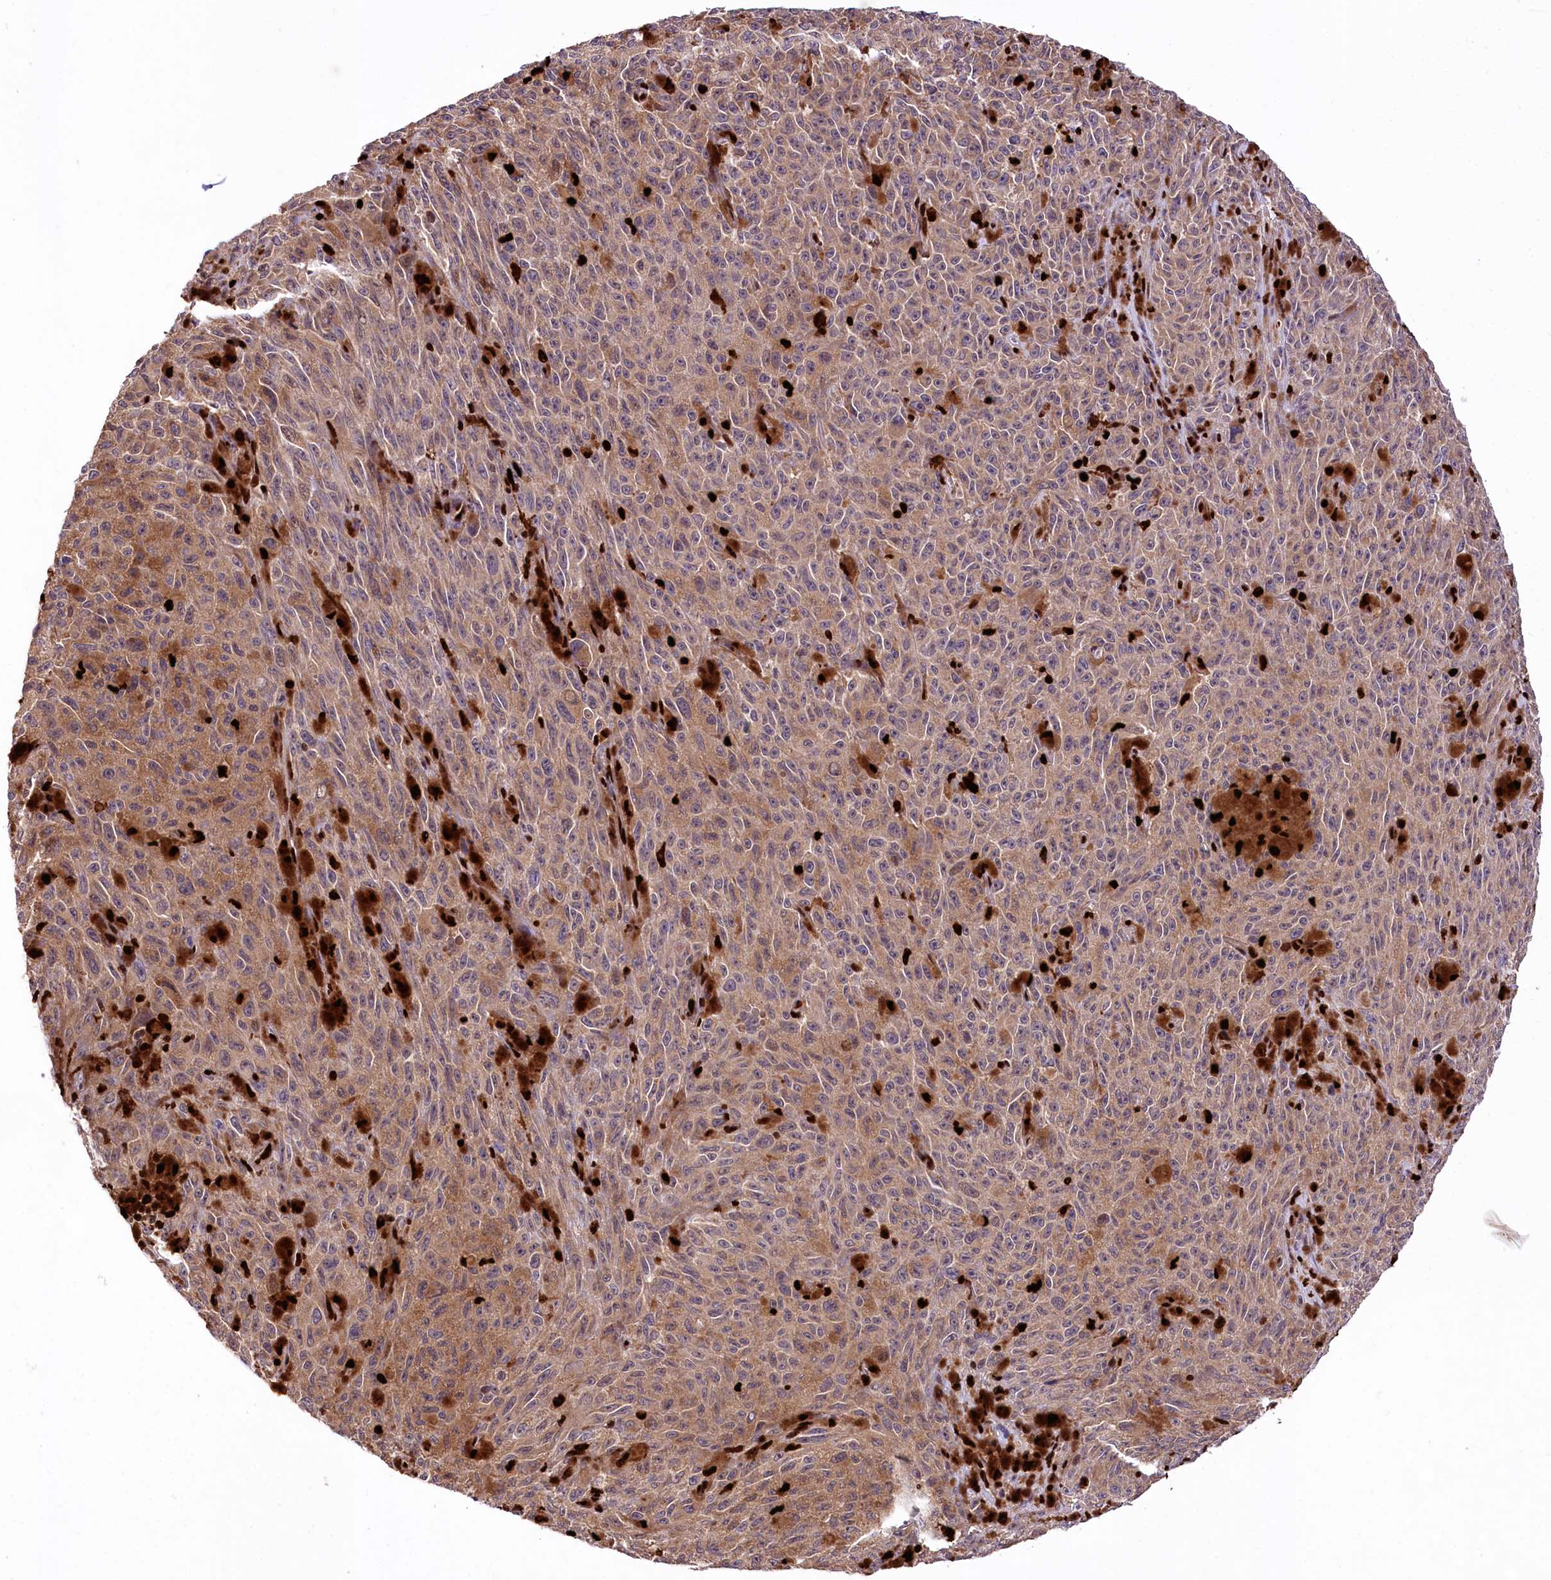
{"staining": {"intensity": "weak", "quantity": ">75%", "location": "cytoplasmic/membranous"}, "tissue": "melanoma", "cell_type": "Tumor cells", "image_type": "cancer", "snomed": [{"axis": "morphology", "description": "Malignant melanoma, NOS"}, {"axis": "topography", "description": "Skin"}], "caption": "DAB (3,3'-diaminobenzidine) immunohistochemical staining of human melanoma displays weak cytoplasmic/membranous protein positivity in about >75% of tumor cells. Nuclei are stained in blue.", "gene": "FIGN", "patient": {"sex": "female", "age": 82}}